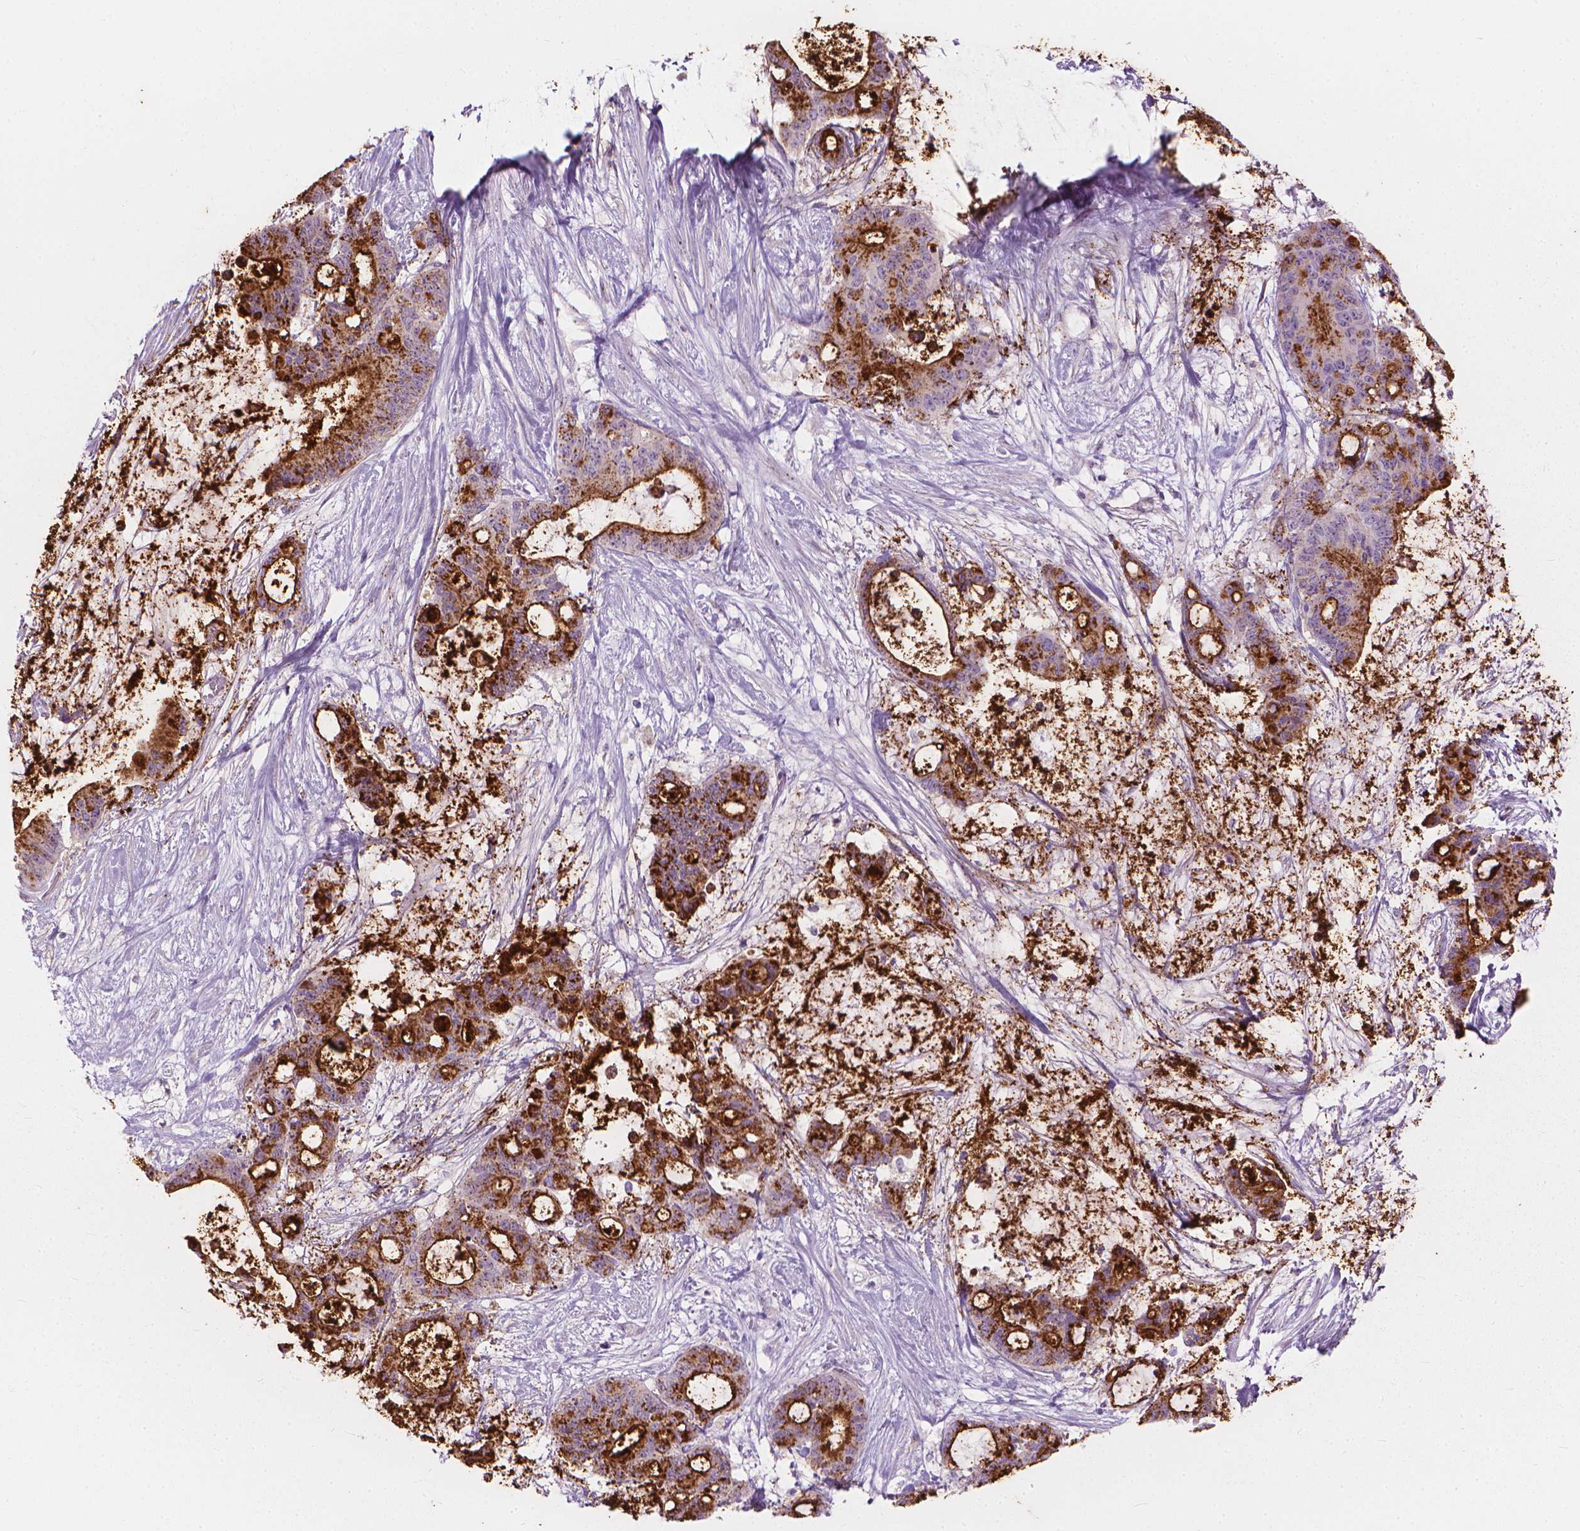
{"staining": {"intensity": "strong", "quantity": "25%-75%", "location": "cytoplasmic/membranous"}, "tissue": "liver cancer", "cell_type": "Tumor cells", "image_type": "cancer", "snomed": [{"axis": "morphology", "description": "Normal tissue, NOS"}, {"axis": "morphology", "description": "Cholangiocarcinoma"}, {"axis": "topography", "description": "Liver"}, {"axis": "topography", "description": "Peripheral nerve tissue"}], "caption": "Liver cancer stained with immunohistochemistry displays strong cytoplasmic/membranous expression in approximately 25%-75% of tumor cells.", "gene": "GPRC5A", "patient": {"sex": "female", "age": 73}}